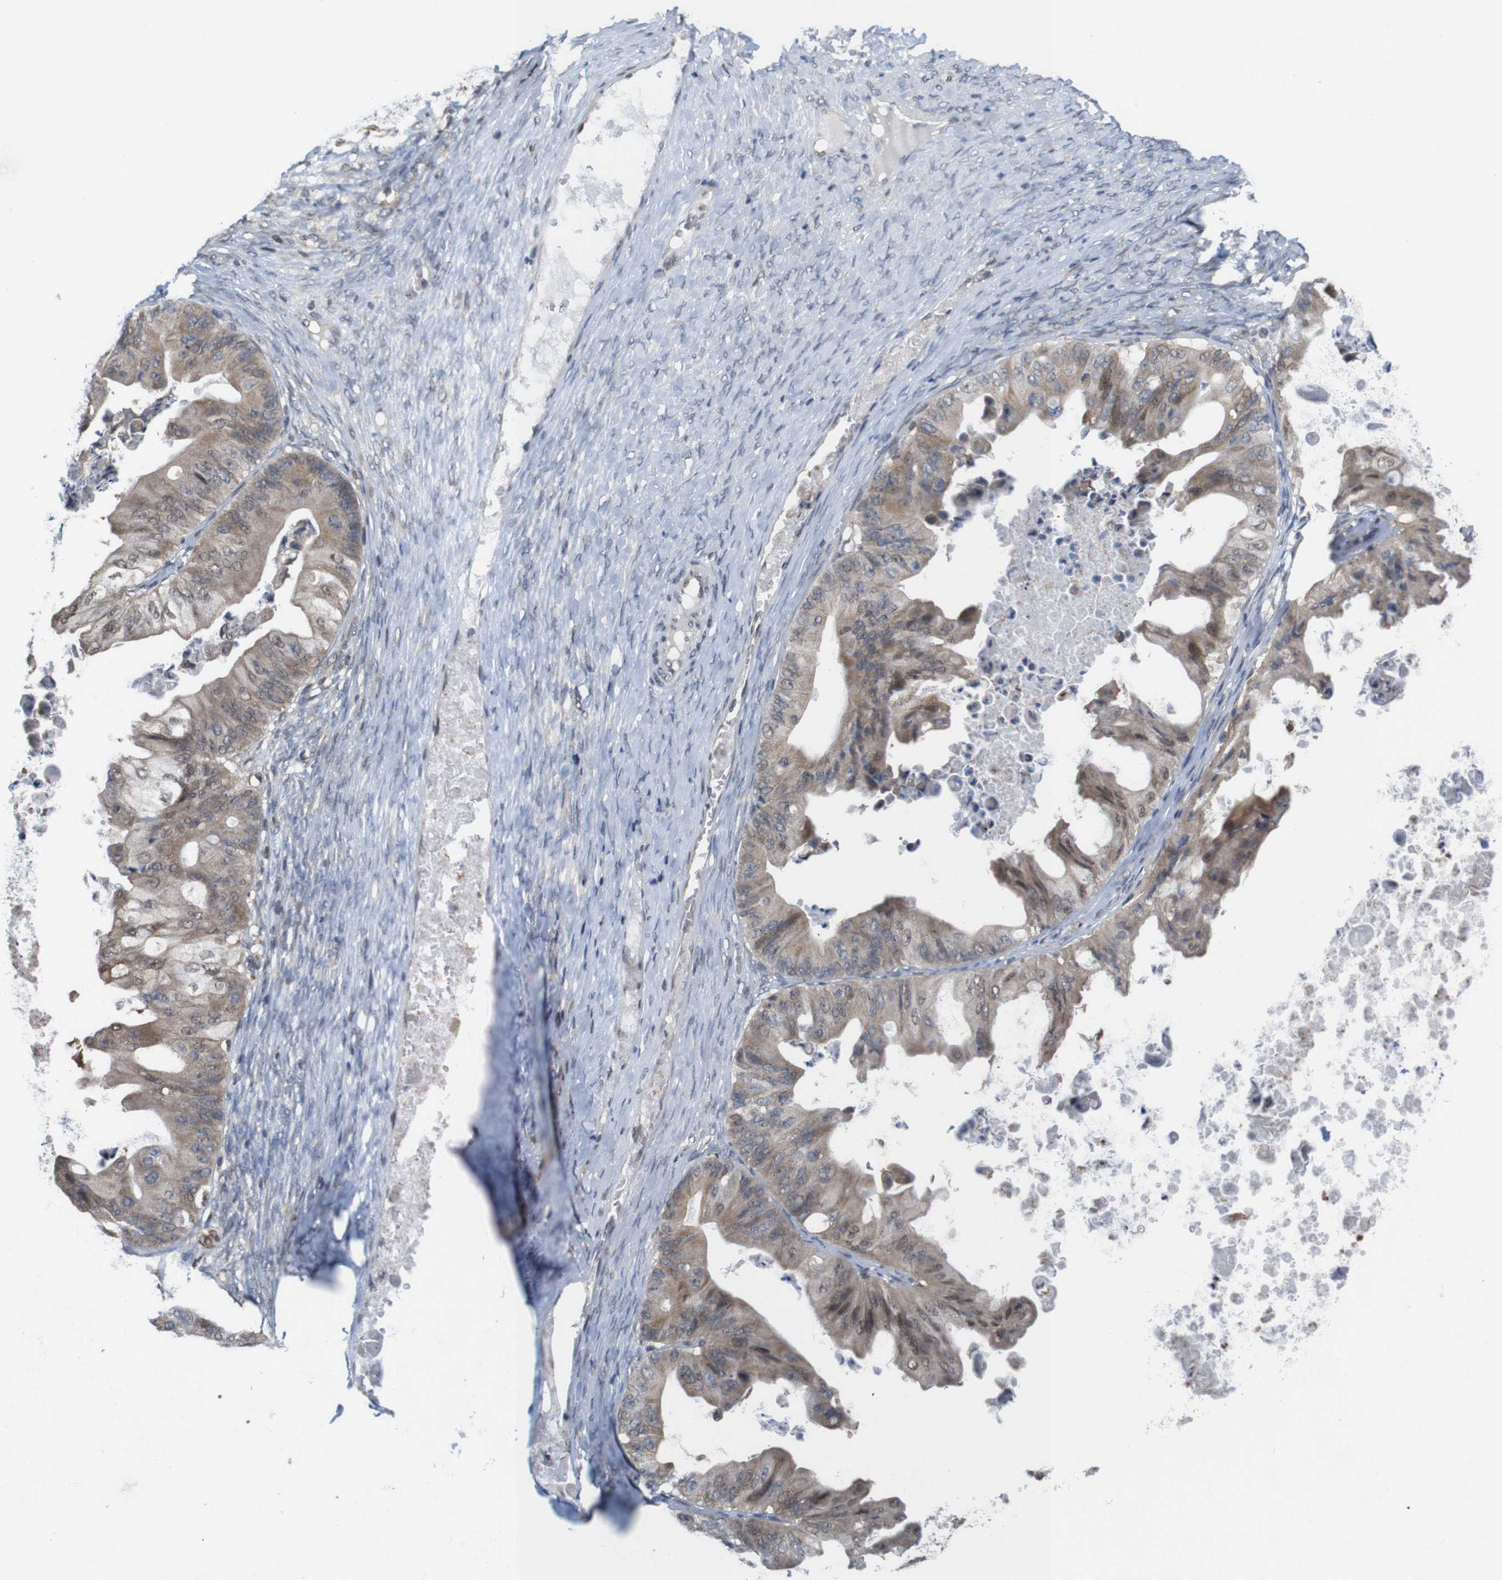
{"staining": {"intensity": "moderate", "quantity": ">75%", "location": "cytoplasmic/membranous,nuclear"}, "tissue": "ovarian cancer", "cell_type": "Tumor cells", "image_type": "cancer", "snomed": [{"axis": "morphology", "description": "Cystadenocarcinoma, mucinous, NOS"}, {"axis": "topography", "description": "Ovary"}], "caption": "Ovarian mucinous cystadenocarcinoma stained with IHC demonstrates moderate cytoplasmic/membranous and nuclear staining in approximately >75% of tumor cells.", "gene": "PNMA8A", "patient": {"sex": "female", "age": 37}}